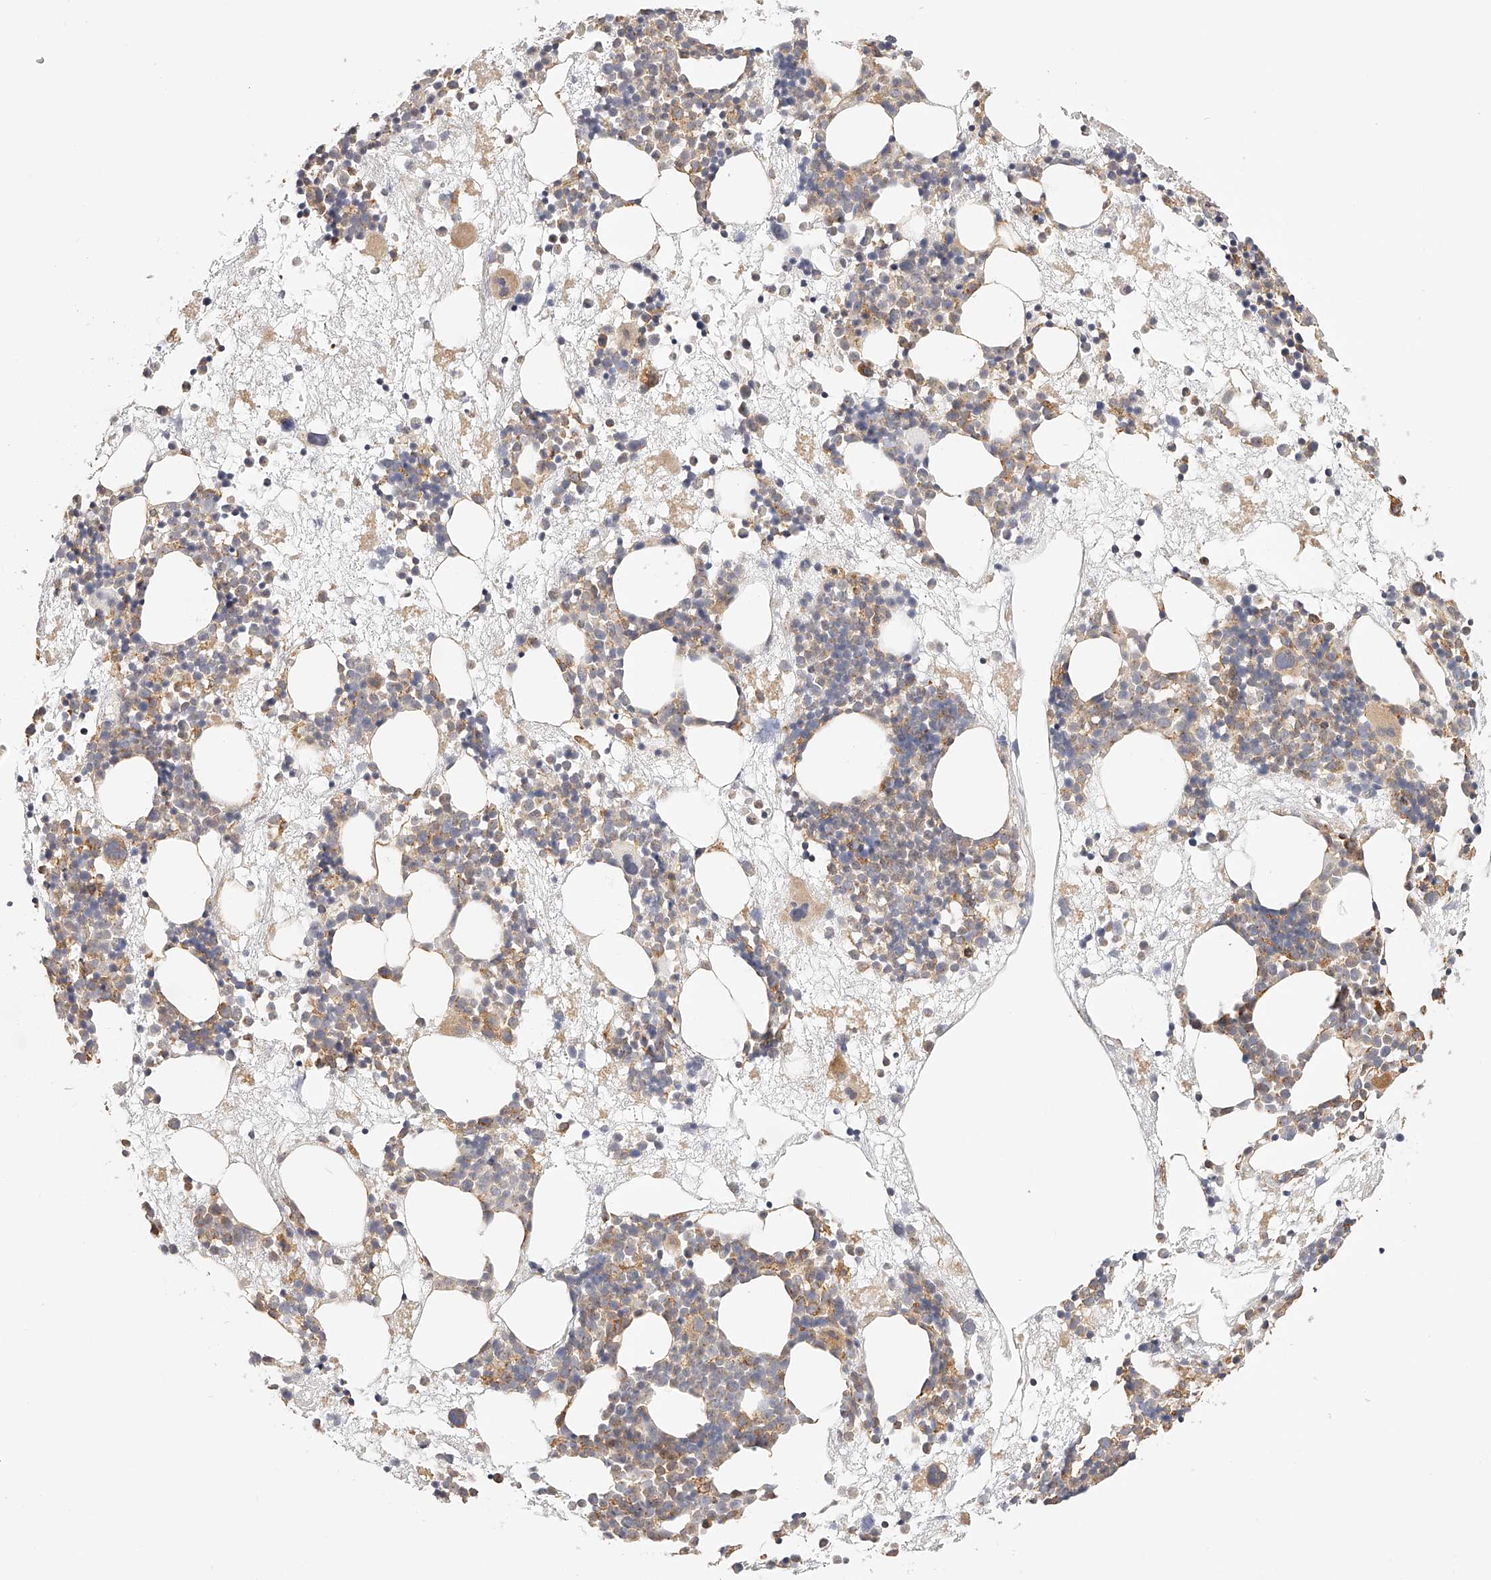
{"staining": {"intensity": "weak", "quantity": ">75%", "location": "cytoplasmic/membranous"}, "tissue": "bone marrow", "cell_type": "Hematopoietic cells", "image_type": "normal", "snomed": [{"axis": "morphology", "description": "Normal tissue, NOS"}, {"axis": "topography", "description": "Bone marrow"}], "caption": "Immunohistochemistry (IHC) (DAB (3,3'-diaminobenzidine)) staining of unremarkable human bone marrow demonstrates weak cytoplasmic/membranous protein expression in about >75% of hematopoietic cells. (DAB (3,3'-diaminobenzidine) = brown stain, brightfield microscopy at high magnification).", "gene": "SYNC", "patient": {"sex": "male", "age": 50}}